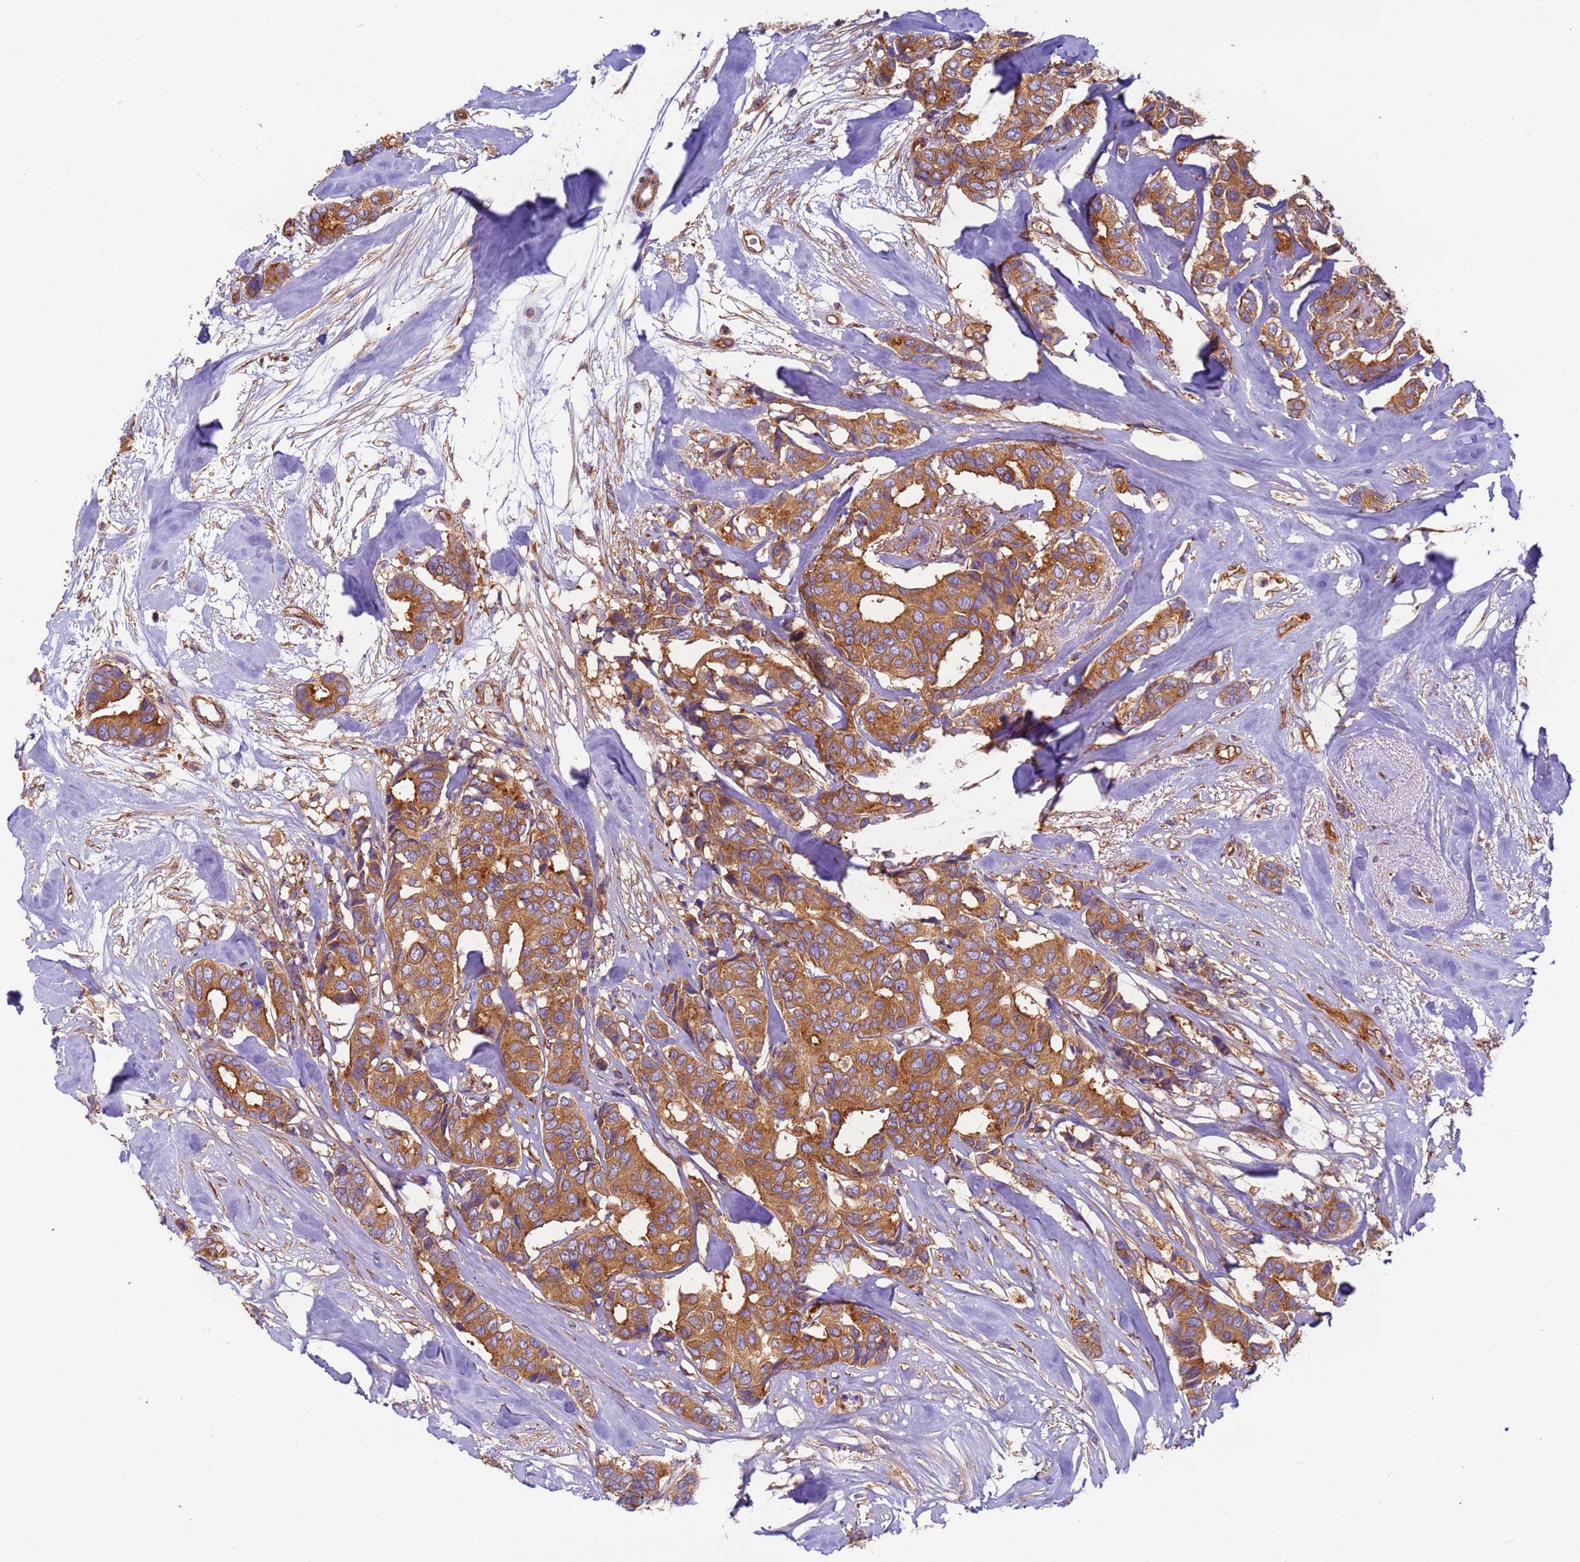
{"staining": {"intensity": "moderate", "quantity": ">75%", "location": "cytoplasmic/membranous"}, "tissue": "breast cancer", "cell_type": "Tumor cells", "image_type": "cancer", "snomed": [{"axis": "morphology", "description": "Duct carcinoma"}, {"axis": "topography", "description": "Breast"}], "caption": "Breast cancer (intraductal carcinoma) stained with a brown dye displays moderate cytoplasmic/membranous positive staining in about >75% of tumor cells.", "gene": "DYNC1I2", "patient": {"sex": "female", "age": 87}}